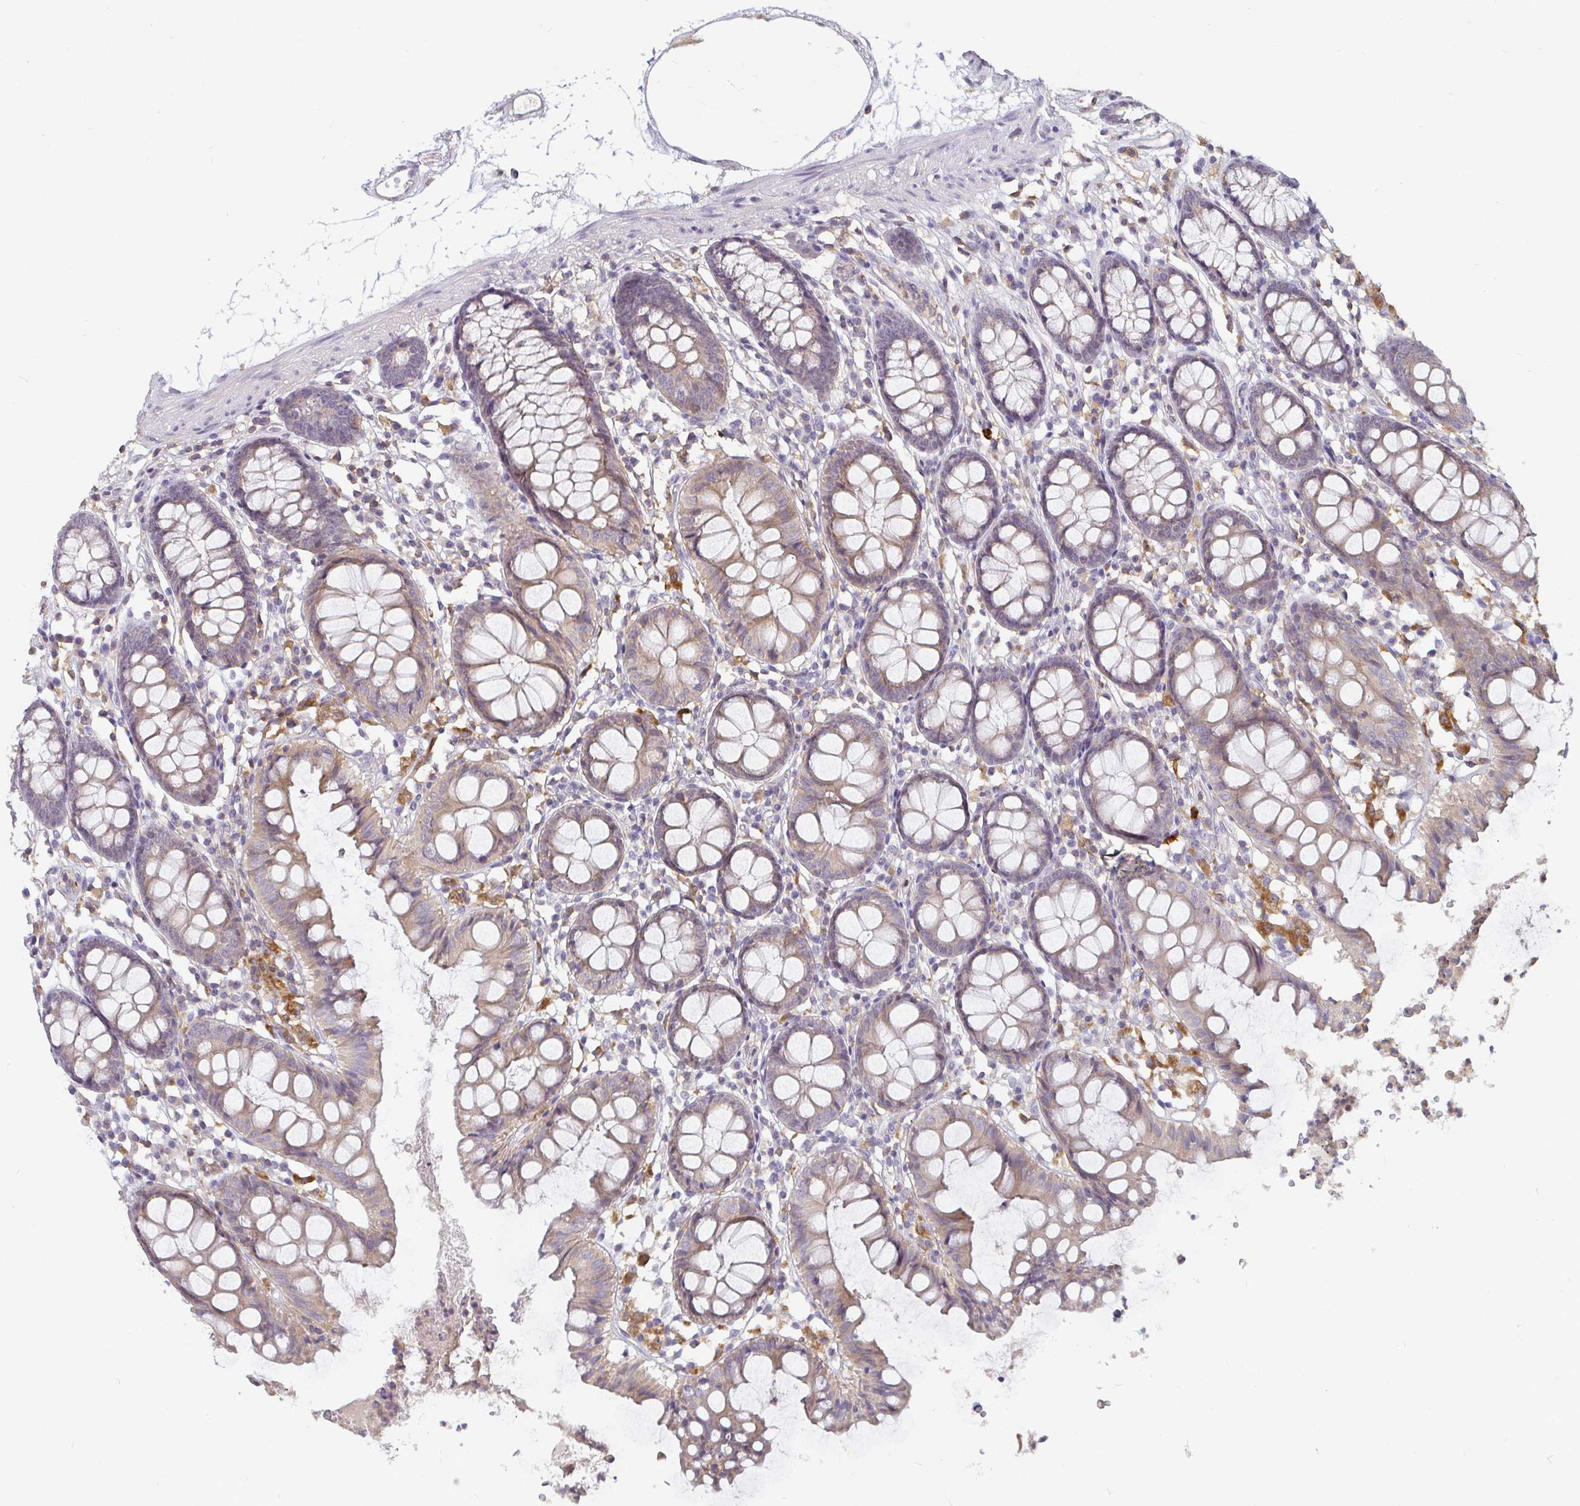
{"staining": {"intensity": "negative", "quantity": "none", "location": "none"}, "tissue": "colon", "cell_type": "Endothelial cells", "image_type": "normal", "snomed": [{"axis": "morphology", "description": "Normal tissue, NOS"}, {"axis": "topography", "description": "Colon"}], "caption": "Immunohistochemistry (IHC) photomicrograph of unremarkable human colon stained for a protein (brown), which reveals no positivity in endothelial cells.", "gene": "CDH18", "patient": {"sex": "female", "age": 84}}